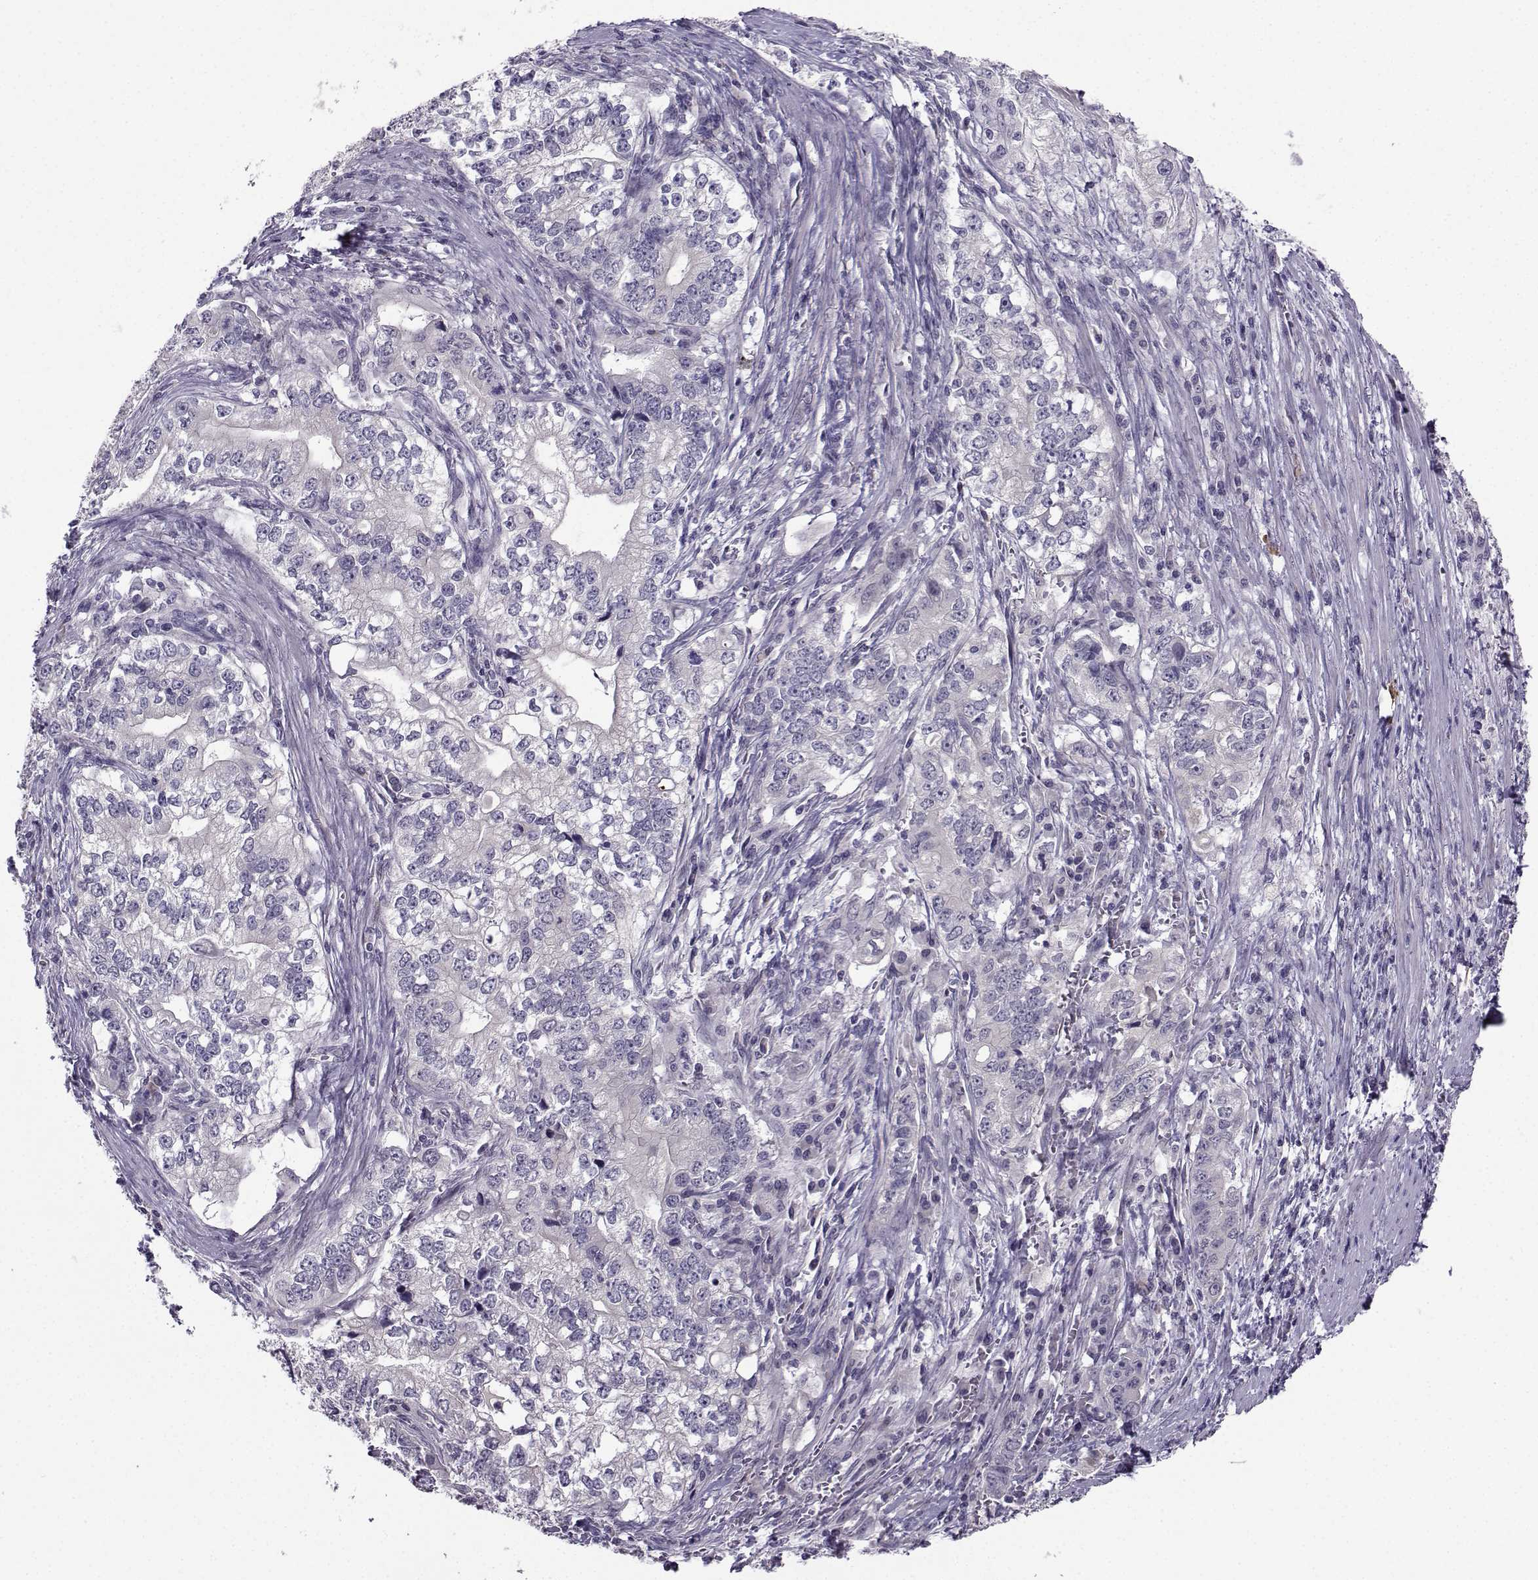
{"staining": {"intensity": "negative", "quantity": "none", "location": "none"}, "tissue": "stomach cancer", "cell_type": "Tumor cells", "image_type": "cancer", "snomed": [{"axis": "morphology", "description": "Adenocarcinoma, NOS"}, {"axis": "topography", "description": "Stomach, lower"}], "caption": "Immunohistochemistry image of human stomach adenocarcinoma stained for a protein (brown), which shows no staining in tumor cells.", "gene": "LIN28A", "patient": {"sex": "female", "age": 72}}